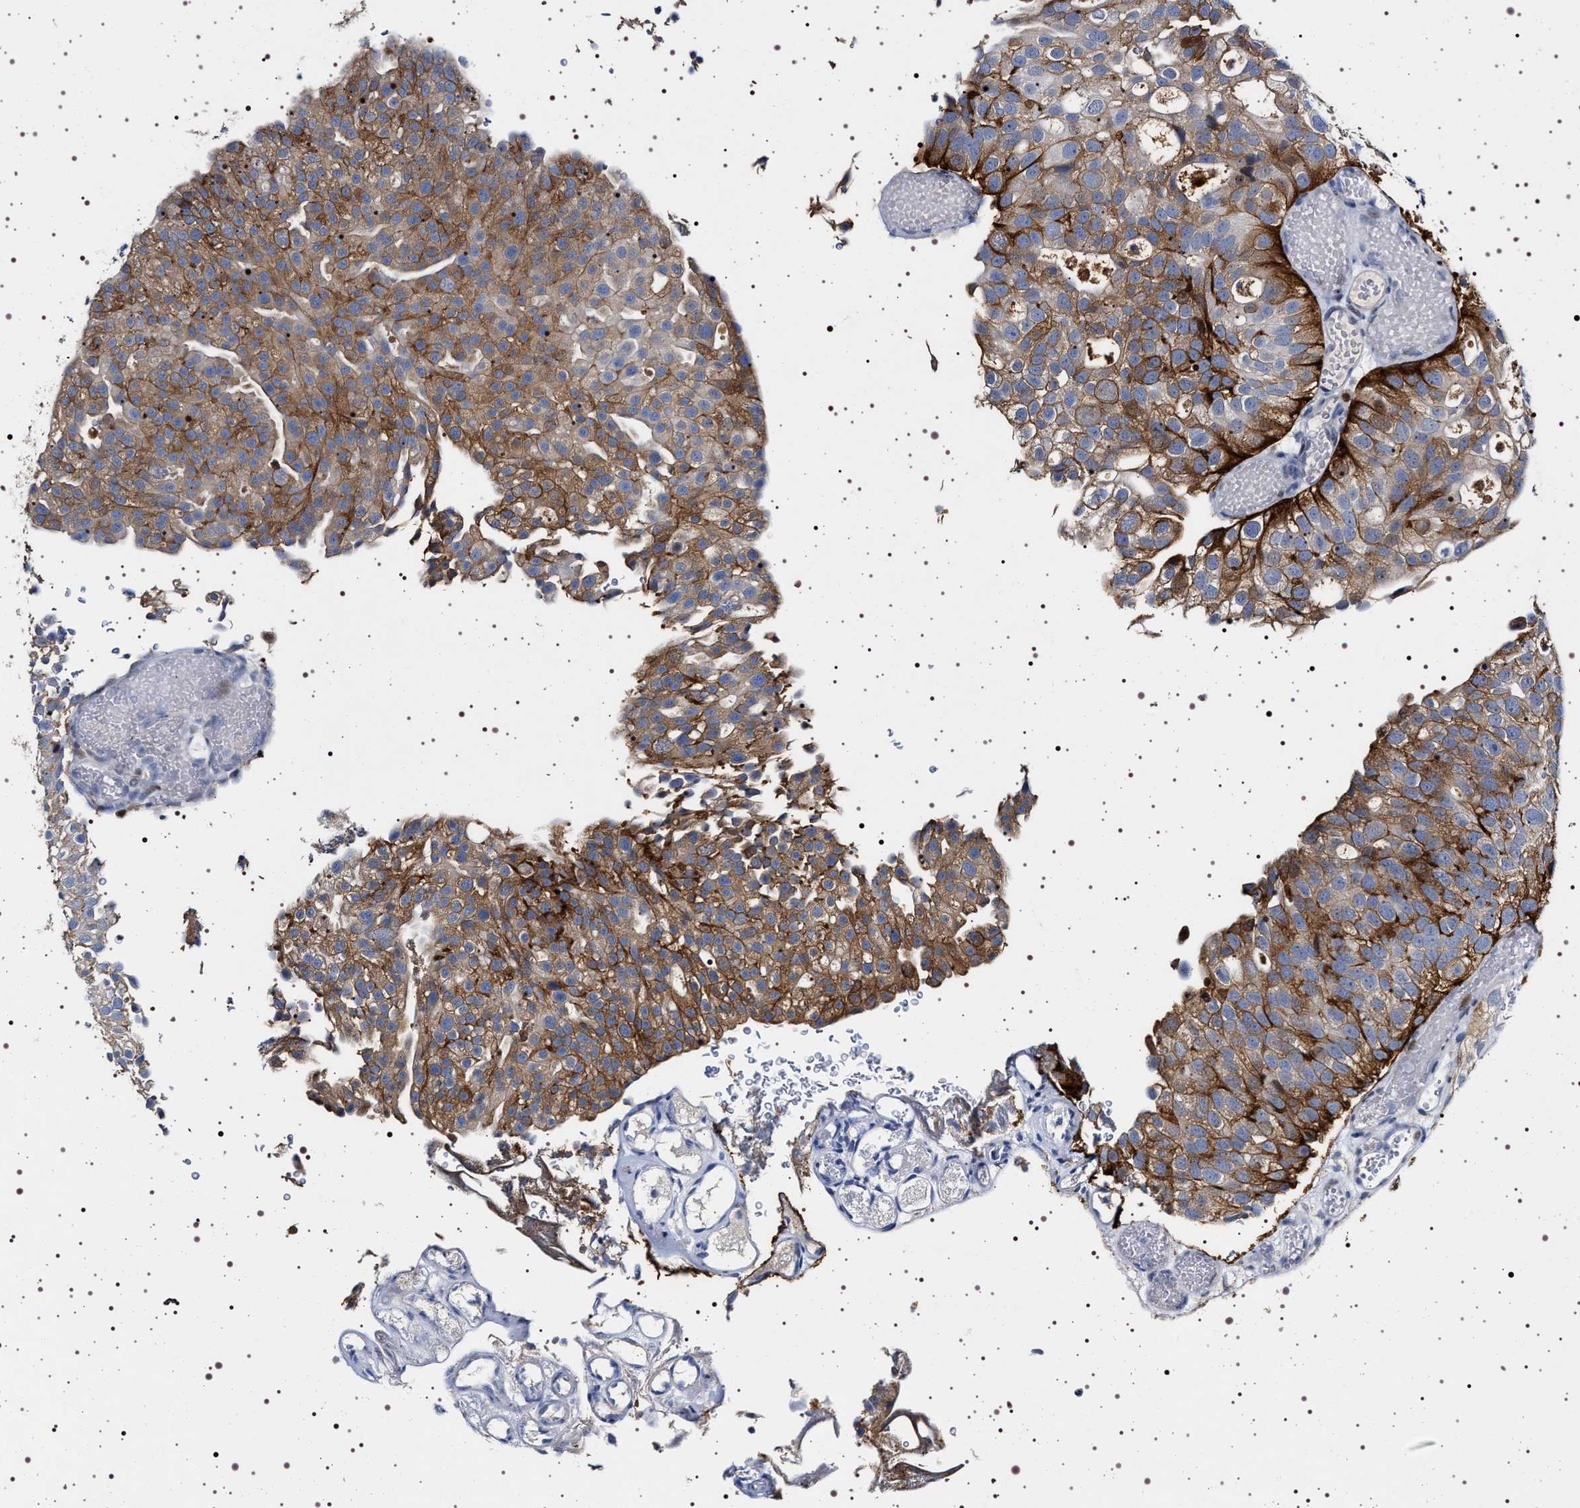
{"staining": {"intensity": "moderate", "quantity": ">75%", "location": "cytoplasmic/membranous"}, "tissue": "urothelial cancer", "cell_type": "Tumor cells", "image_type": "cancer", "snomed": [{"axis": "morphology", "description": "Urothelial carcinoma, Low grade"}, {"axis": "topography", "description": "Urinary bladder"}], "caption": "A brown stain highlights moderate cytoplasmic/membranous staining of a protein in human urothelial carcinoma (low-grade) tumor cells. The protein is stained brown, and the nuclei are stained in blue (DAB IHC with brightfield microscopy, high magnification).", "gene": "NAALADL2", "patient": {"sex": "male", "age": 78}}